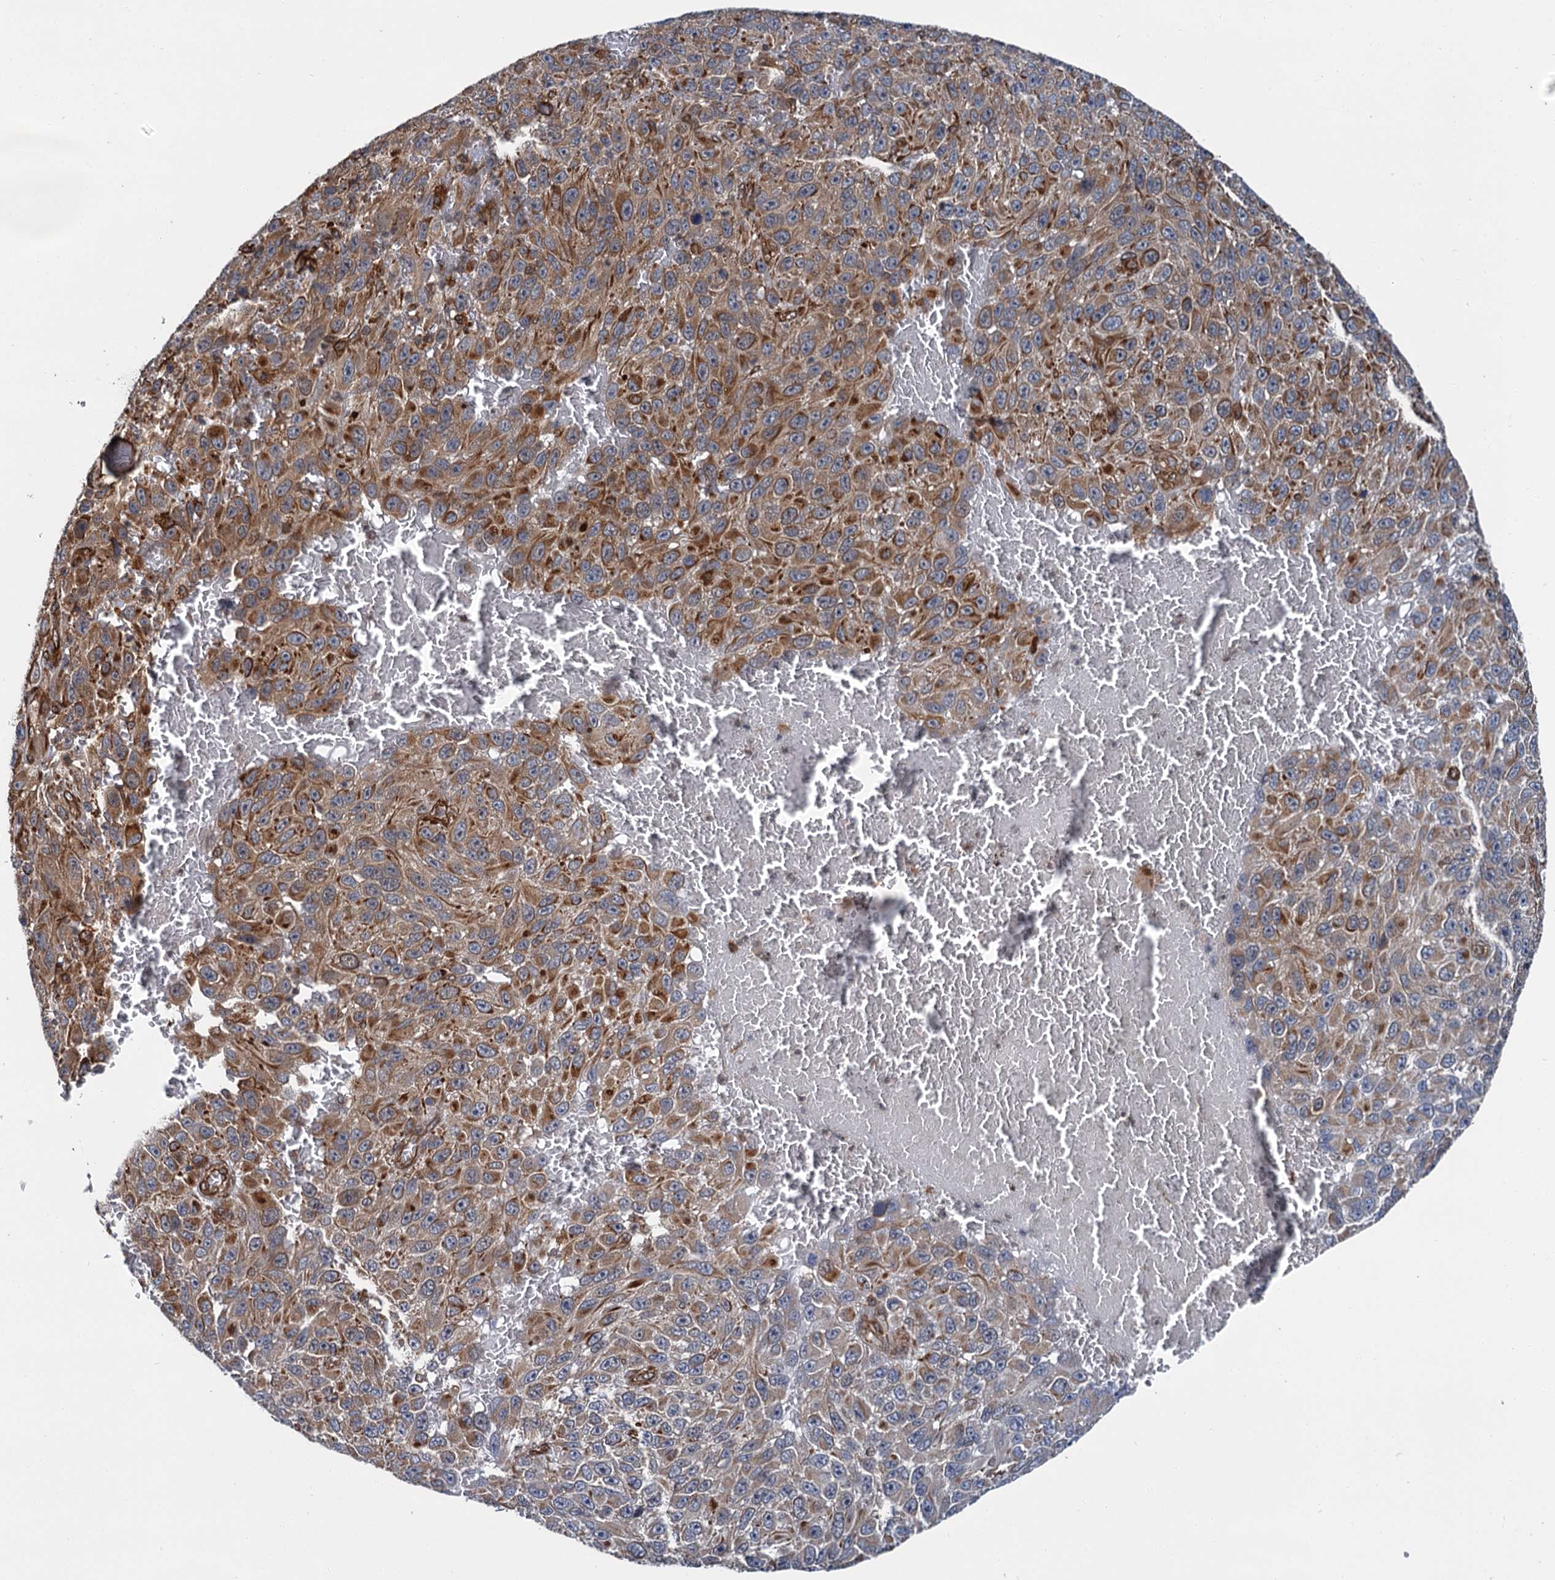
{"staining": {"intensity": "moderate", "quantity": "25%-75%", "location": "cytoplasmic/membranous"}, "tissue": "melanoma", "cell_type": "Tumor cells", "image_type": "cancer", "snomed": [{"axis": "morphology", "description": "Normal tissue, NOS"}, {"axis": "morphology", "description": "Malignant melanoma, NOS"}, {"axis": "topography", "description": "Skin"}], "caption": "Moderate cytoplasmic/membranous expression is identified in about 25%-75% of tumor cells in melanoma.", "gene": "ZFYVE19", "patient": {"sex": "female", "age": 96}}